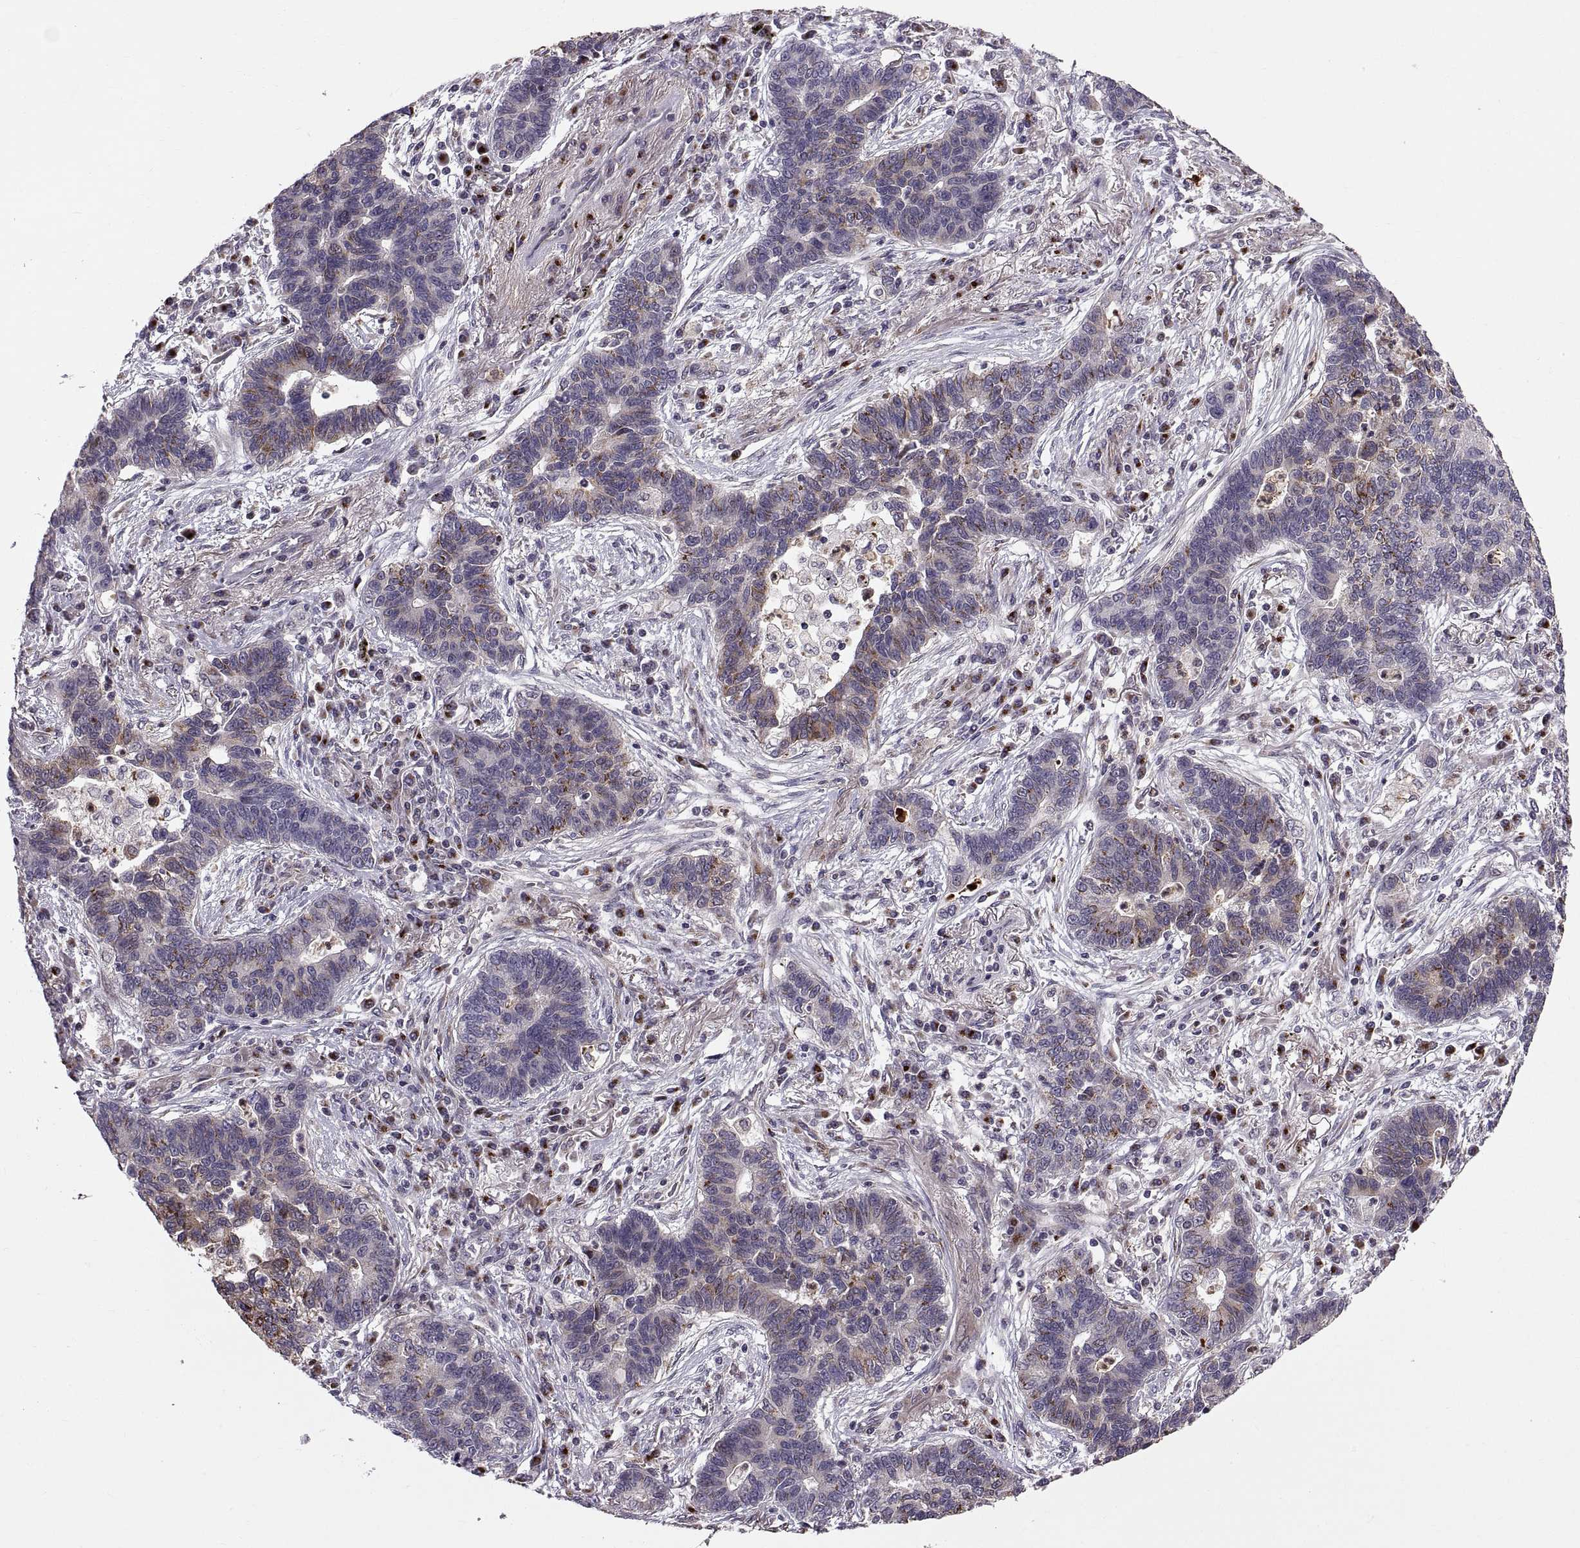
{"staining": {"intensity": "weak", "quantity": "<25%", "location": "cytoplasmic/membranous"}, "tissue": "lung cancer", "cell_type": "Tumor cells", "image_type": "cancer", "snomed": [{"axis": "morphology", "description": "Adenocarcinoma, NOS"}, {"axis": "topography", "description": "Lung"}], "caption": "This is an immunohistochemistry image of human lung adenocarcinoma. There is no positivity in tumor cells.", "gene": "TESC", "patient": {"sex": "female", "age": 57}}